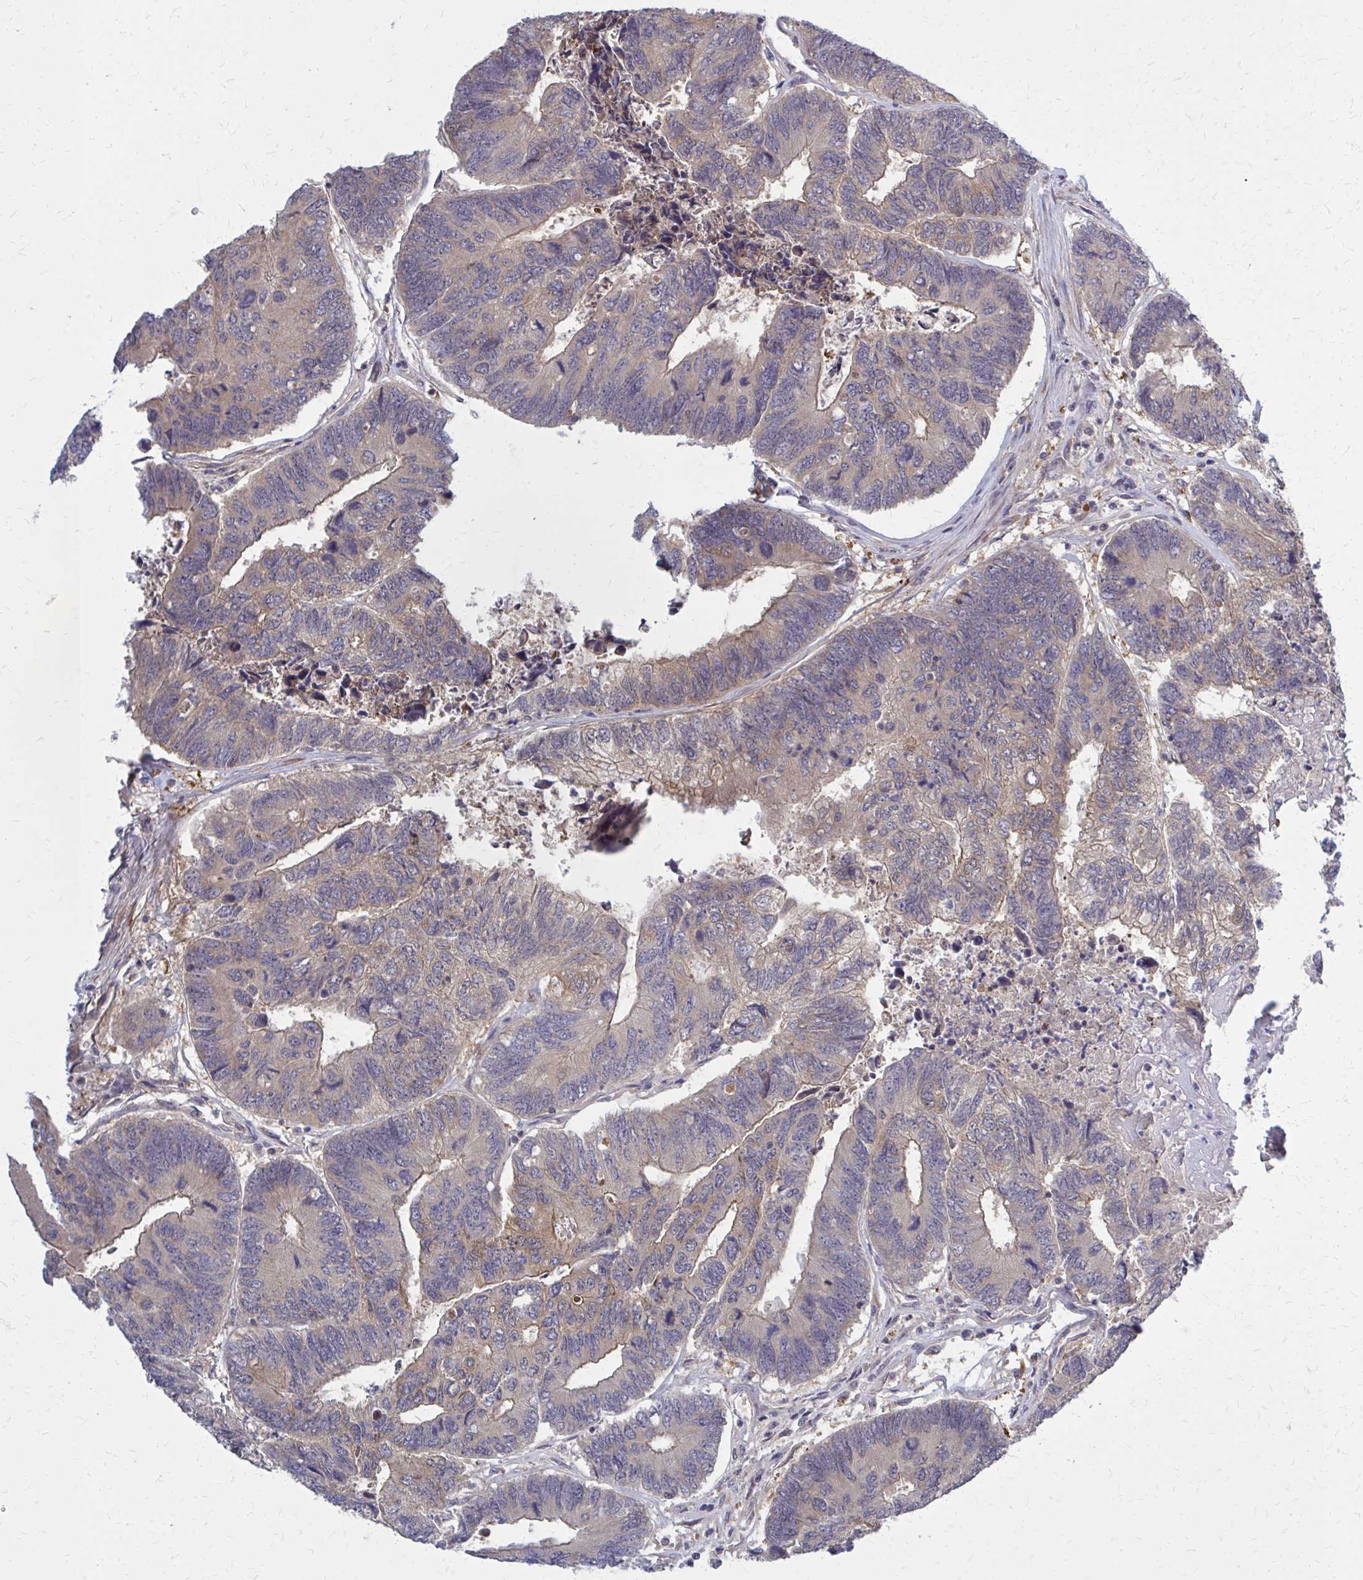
{"staining": {"intensity": "moderate", "quantity": "25%-75%", "location": "cytoplasmic/membranous"}, "tissue": "colorectal cancer", "cell_type": "Tumor cells", "image_type": "cancer", "snomed": [{"axis": "morphology", "description": "Adenocarcinoma, NOS"}, {"axis": "topography", "description": "Colon"}], "caption": "A brown stain highlights moderate cytoplasmic/membranous staining of a protein in human adenocarcinoma (colorectal) tumor cells.", "gene": "DBI", "patient": {"sex": "female", "age": 67}}